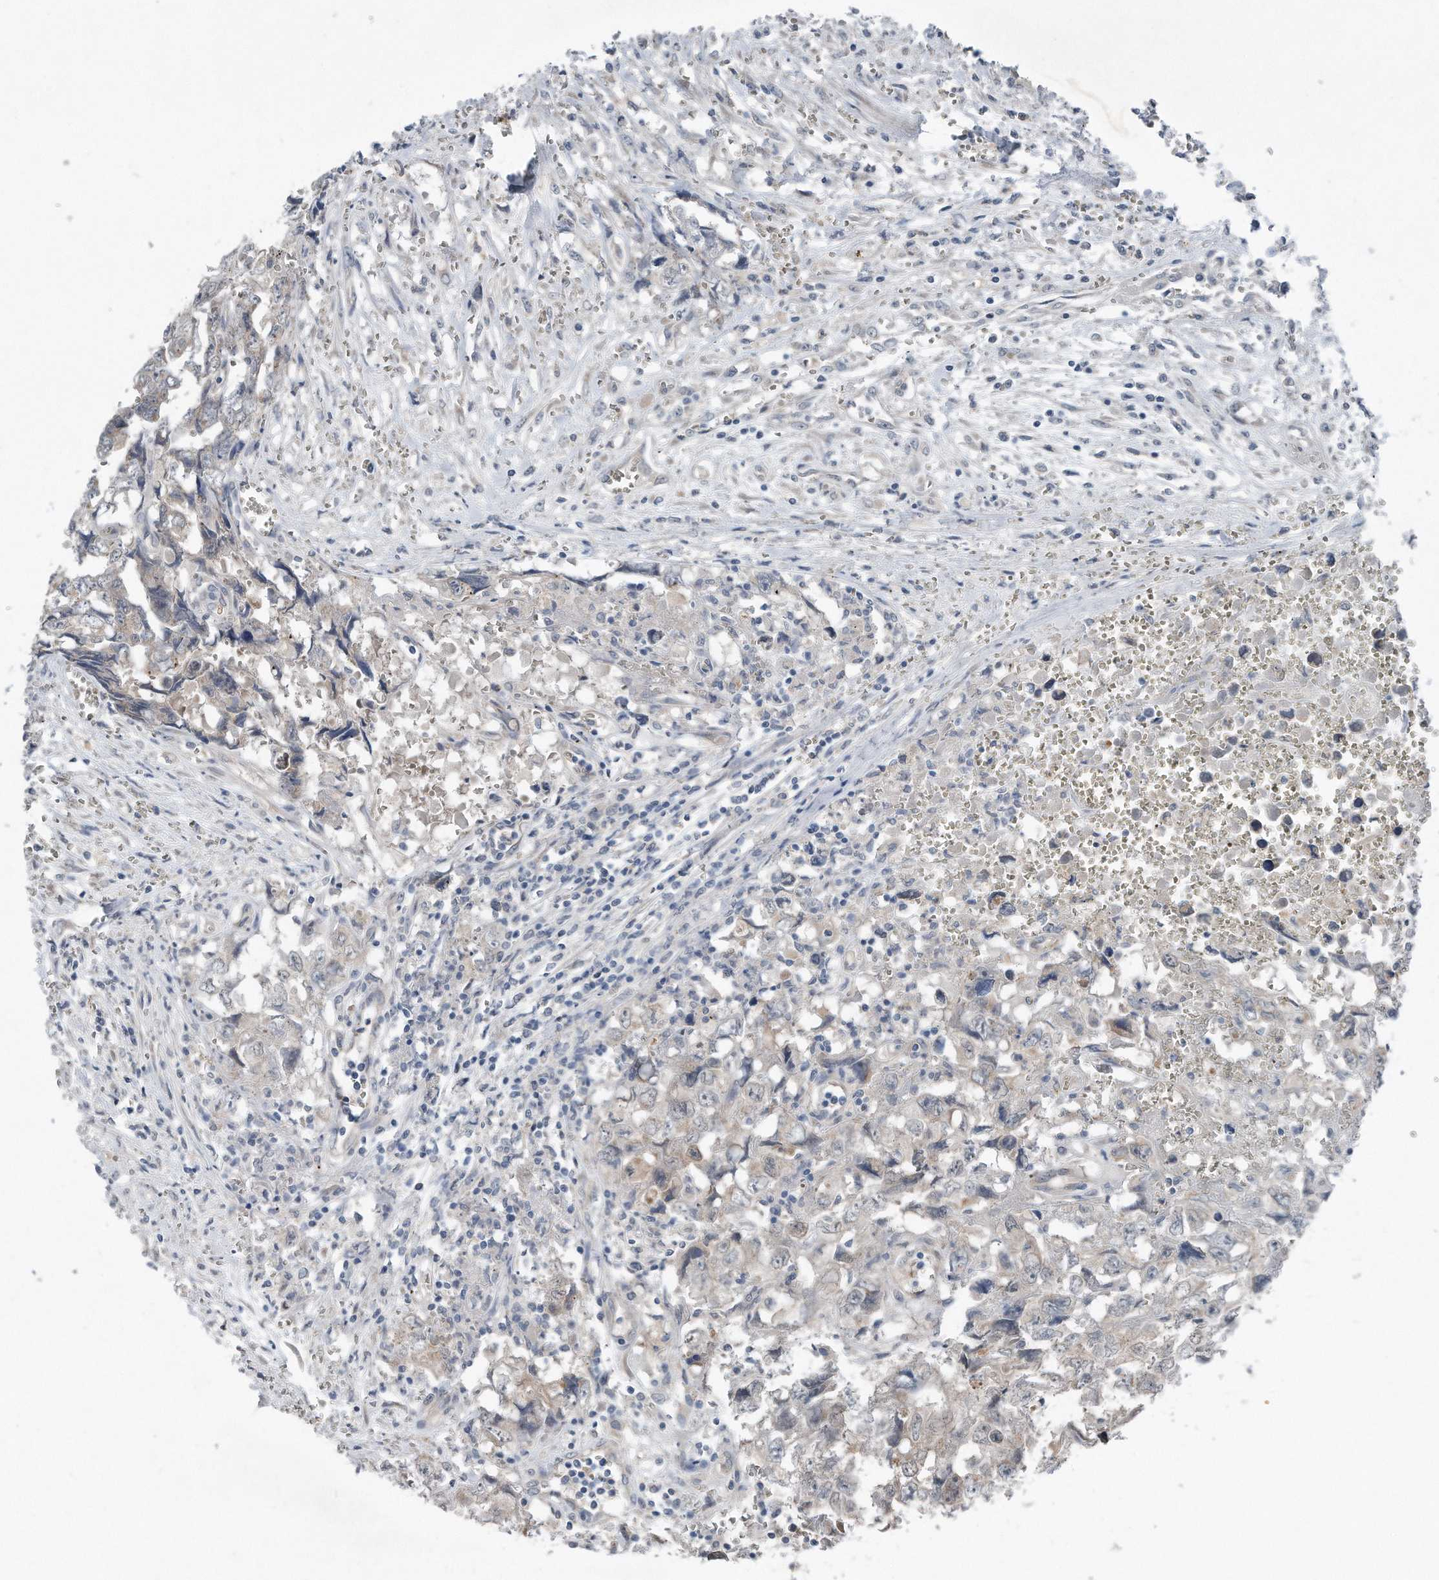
{"staining": {"intensity": "negative", "quantity": "none", "location": "none"}, "tissue": "testis cancer", "cell_type": "Tumor cells", "image_type": "cancer", "snomed": [{"axis": "morphology", "description": "Carcinoma, Embryonal, NOS"}, {"axis": "topography", "description": "Testis"}], "caption": "Immunohistochemical staining of testis cancer (embryonal carcinoma) shows no significant staining in tumor cells. Brightfield microscopy of immunohistochemistry stained with DAB (brown) and hematoxylin (blue), captured at high magnification.", "gene": "YRDC", "patient": {"sex": "male", "age": 31}}